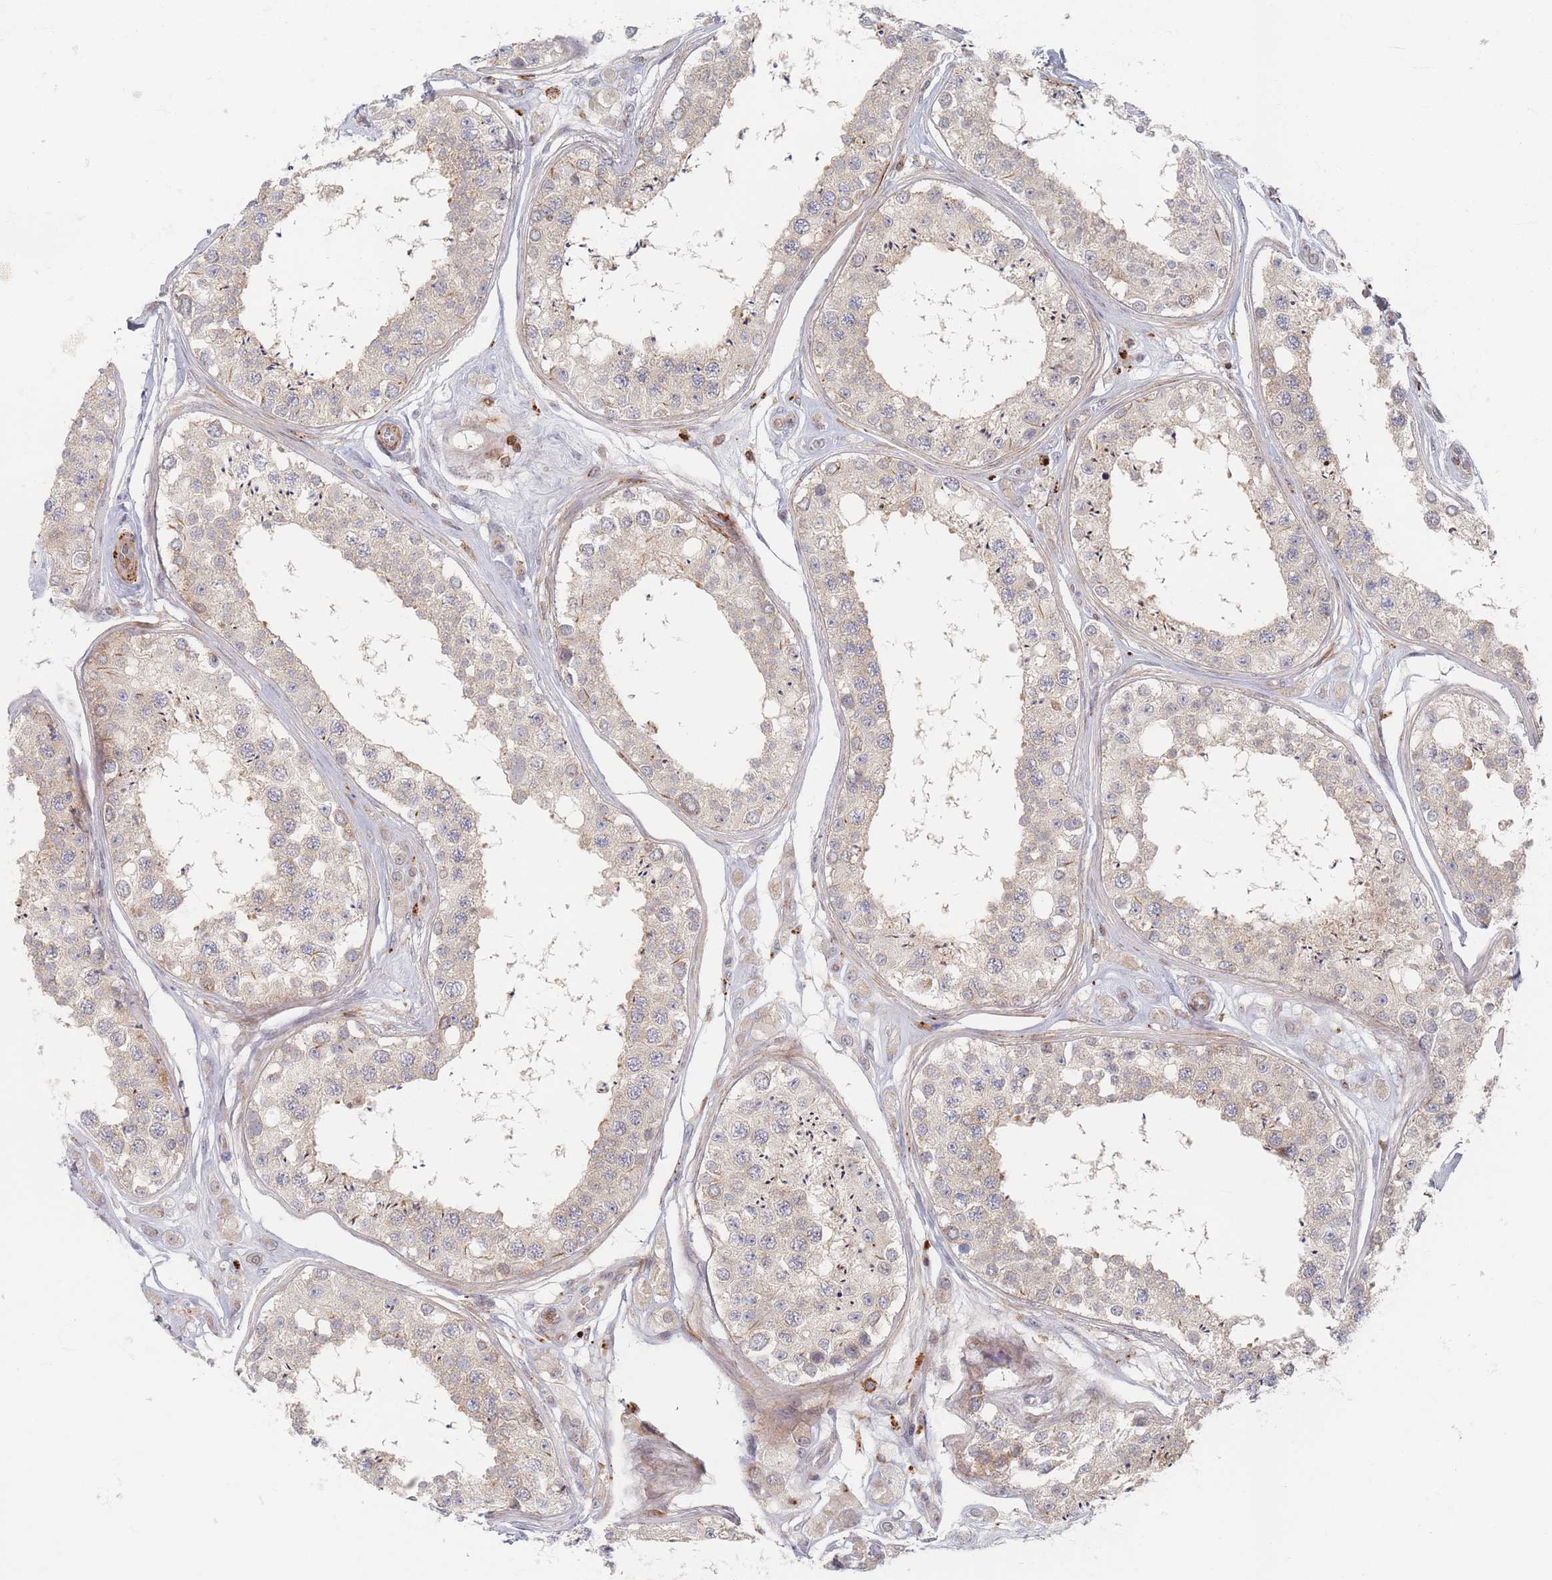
{"staining": {"intensity": "weak", "quantity": "25%-75%", "location": "cytoplasmic/membranous"}, "tissue": "testis", "cell_type": "Cells in seminiferous ducts", "image_type": "normal", "snomed": [{"axis": "morphology", "description": "Normal tissue, NOS"}, {"axis": "topography", "description": "Testis"}], "caption": "About 25%-75% of cells in seminiferous ducts in benign human testis demonstrate weak cytoplasmic/membranous protein expression as visualized by brown immunohistochemical staining.", "gene": "ZKSCAN7", "patient": {"sex": "male", "age": 25}}